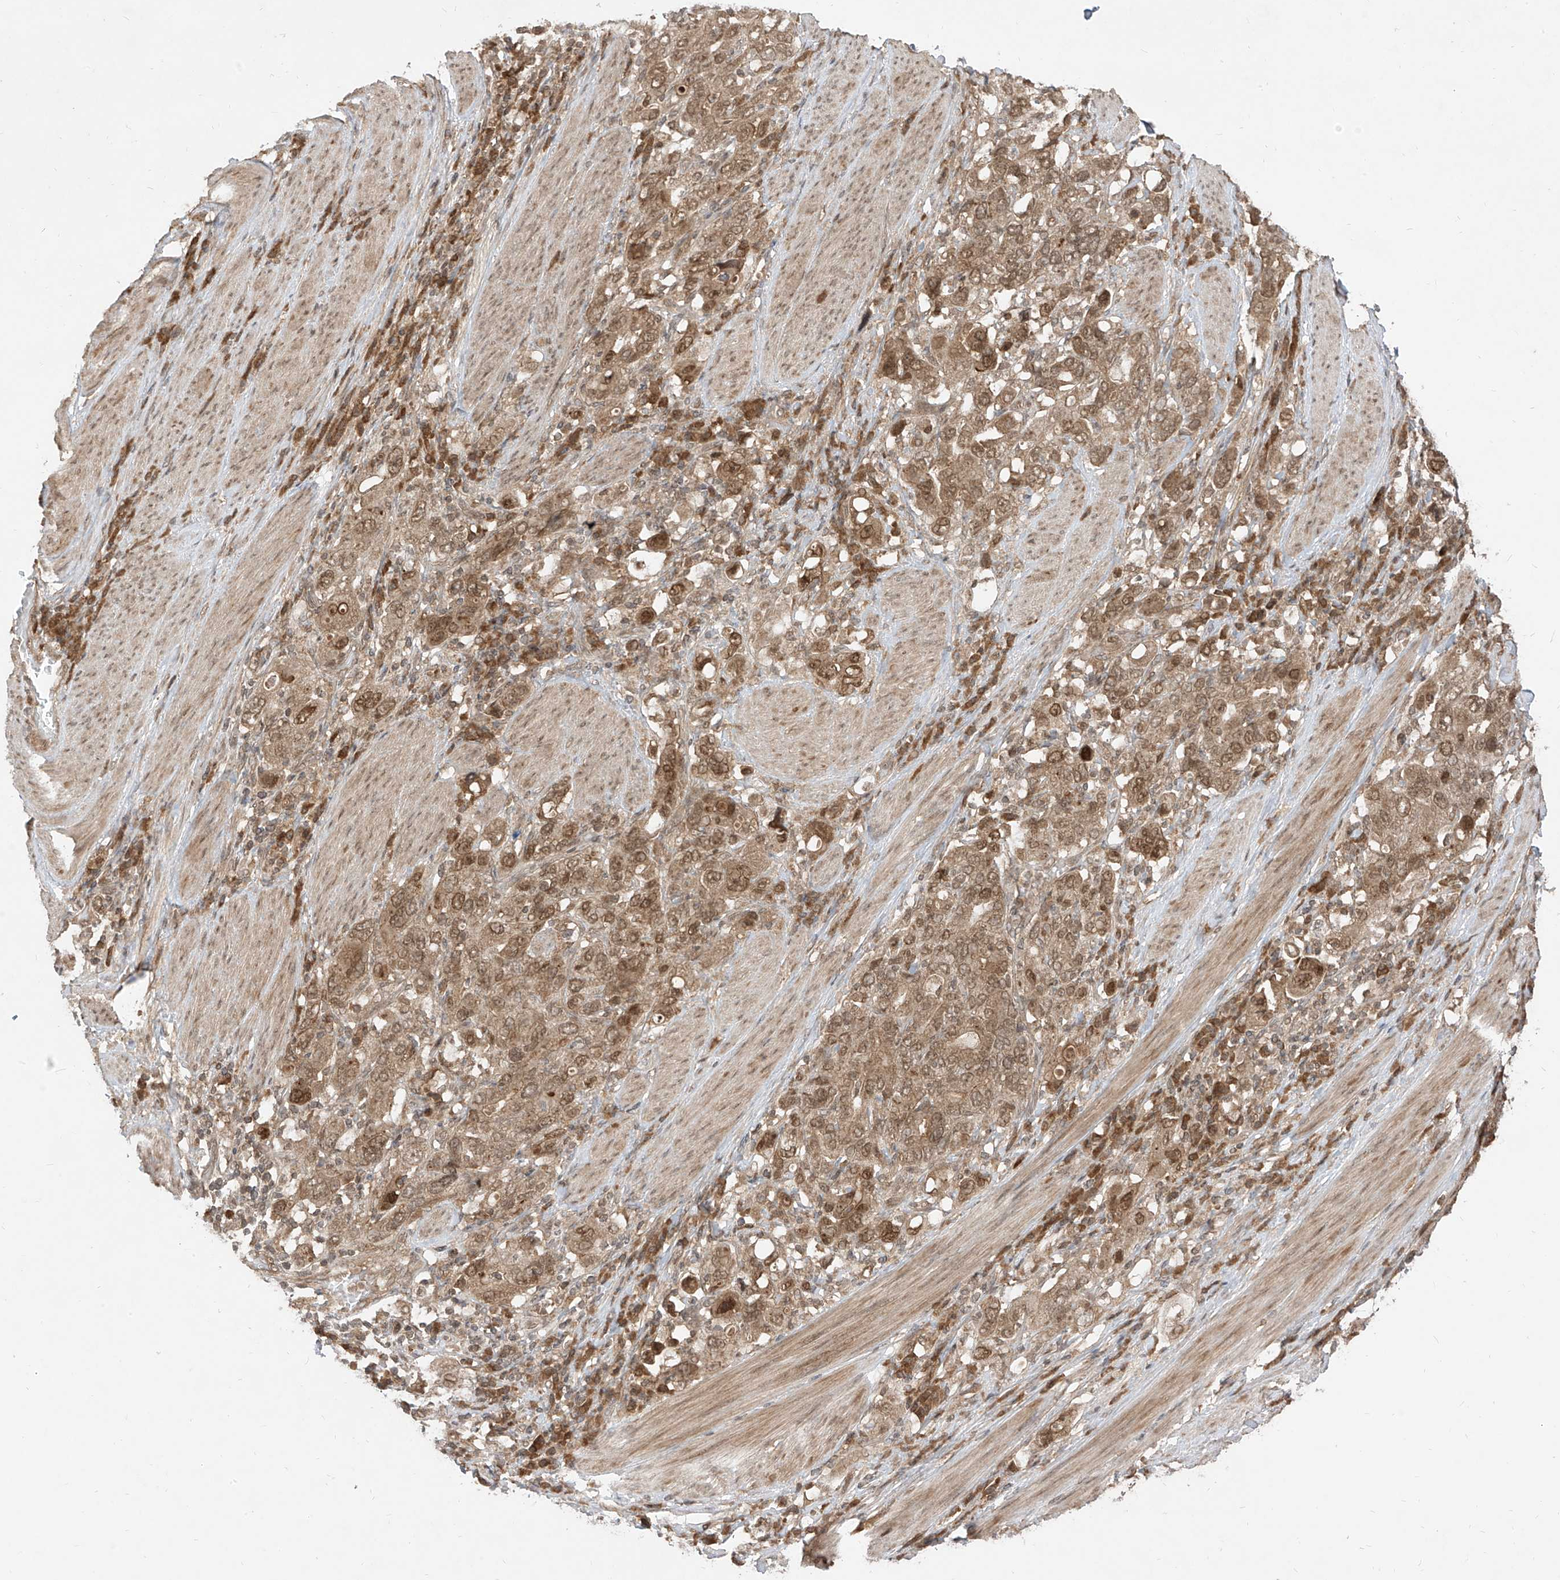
{"staining": {"intensity": "moderate", "quantity": ">75%", "location": "cytoplasmic/membranous,nuclear"}, "tissue": "stomach cancer", "cell_type": "Tumor cells", "image_type": "cancer", "snomed": [{"axis": "morphology", "description": "Adenocarcinoma, NOS"}, {"axis": "topography", "description": "Stomach, upper"}], "caption": "Moderate cytoplasmic/membranous and nuclear positivity for a protein is present in about >75% of tumor cells of adenocarcinoma (stomach) using immunohistochemistry (IHC).", "gene": "LCOR", "patient": {"sex": "male", "age": 62}}